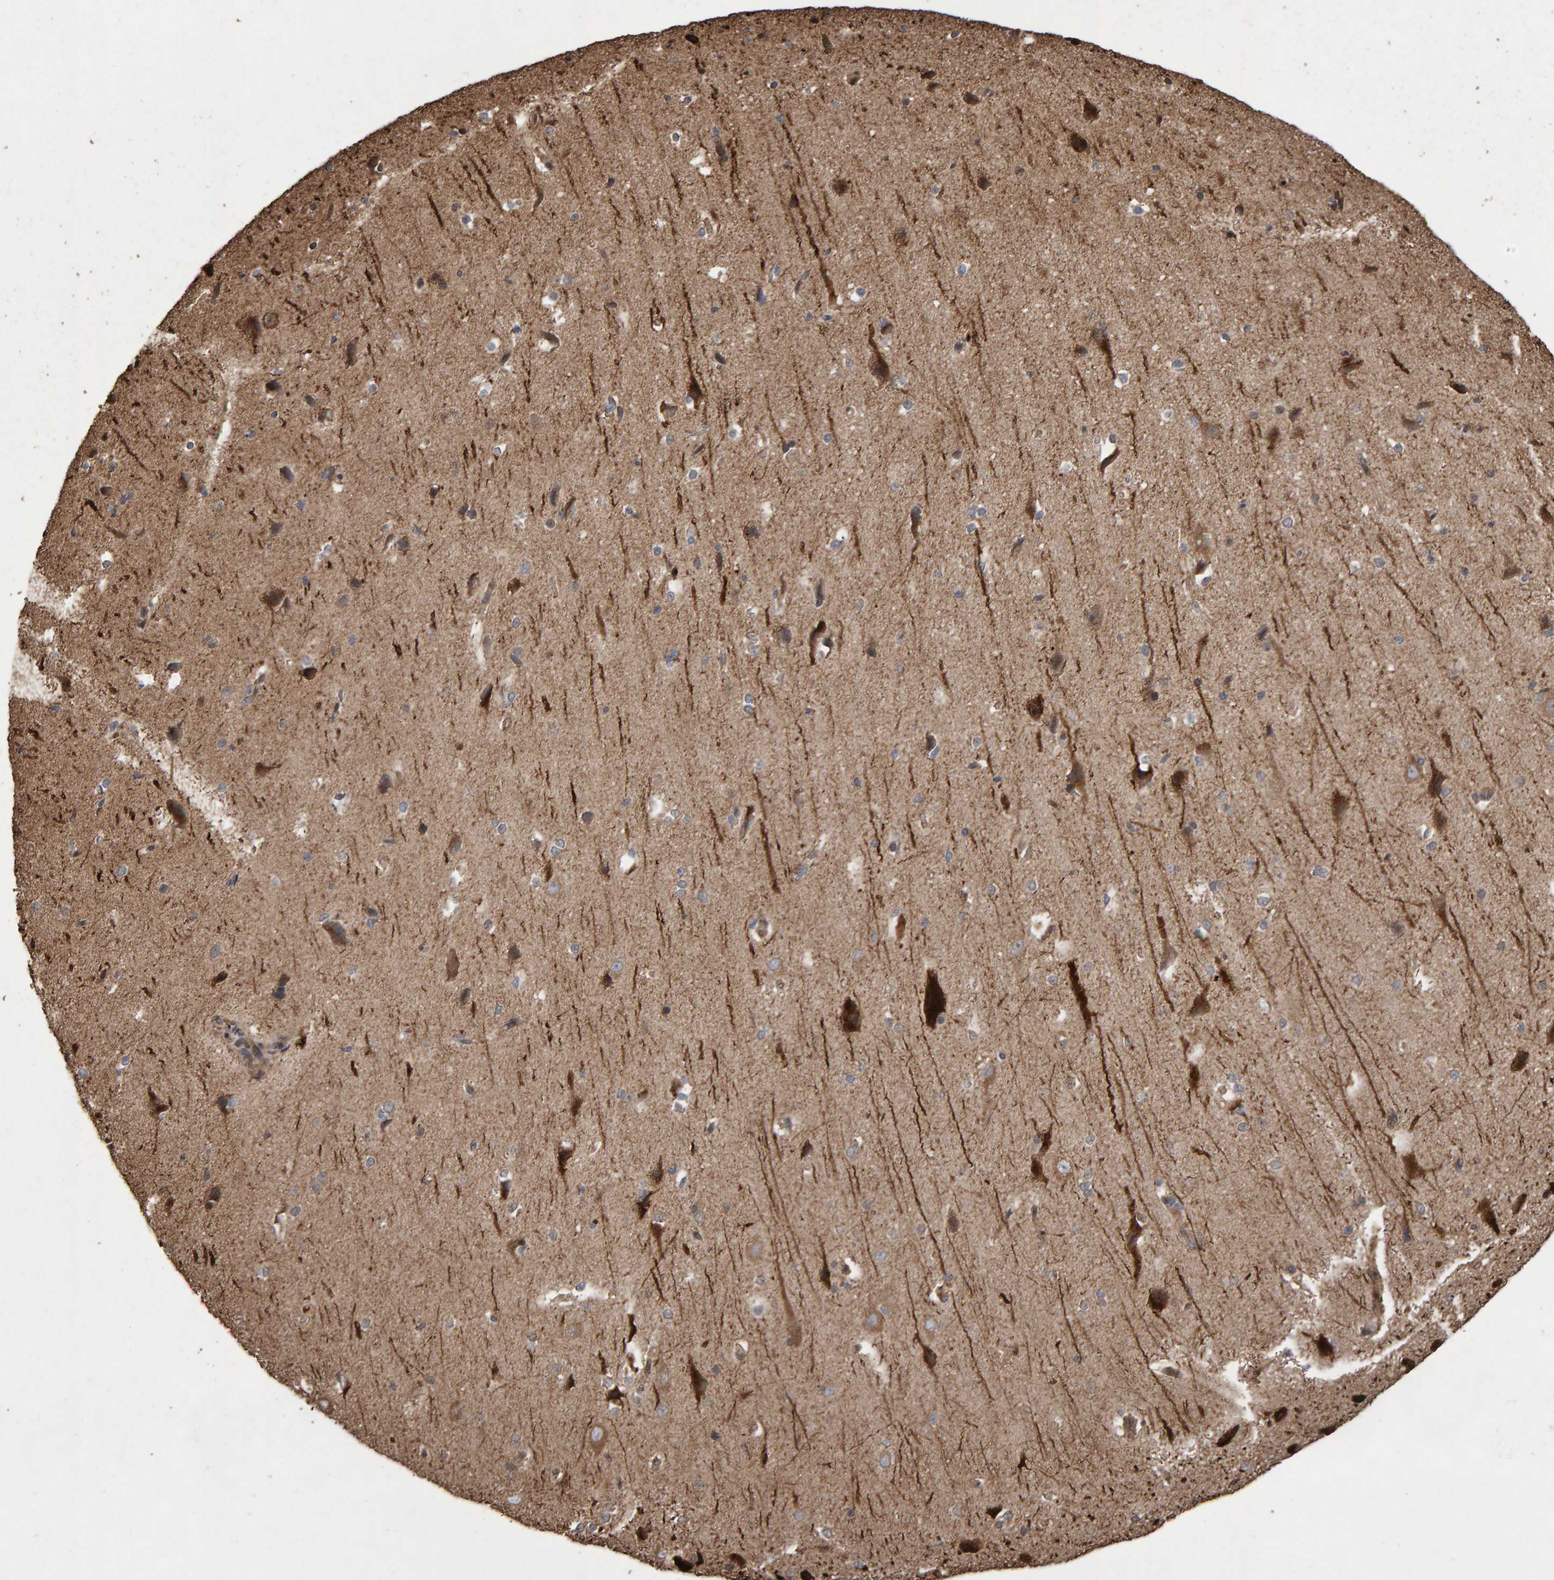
{"staining": {"intensity": "moderate", "quantity": ">75%", "location": "cytoplasmic/membranous"}, "tissue": "cerebral cortex", "cell_type": "Endothelial cells", "image_type": "normal", "snomed": [{"axis": "morphology", "description": "Normal tissue, NOS"}, {"axis": "morphology", "description": "Developmental malformation"}, {"axis": "topography", "description": "Cerebral cortex"}], "caption": "A medium amount of moderate cytoplasmic/membranous expression is identified in about >75% of endothelial cells in benign cerebral cortex. The protein is shown in brown color, while the nuclei are stained blue.", "gene": "OSBP2", "patient": {"sex": "female", "age": 30}}